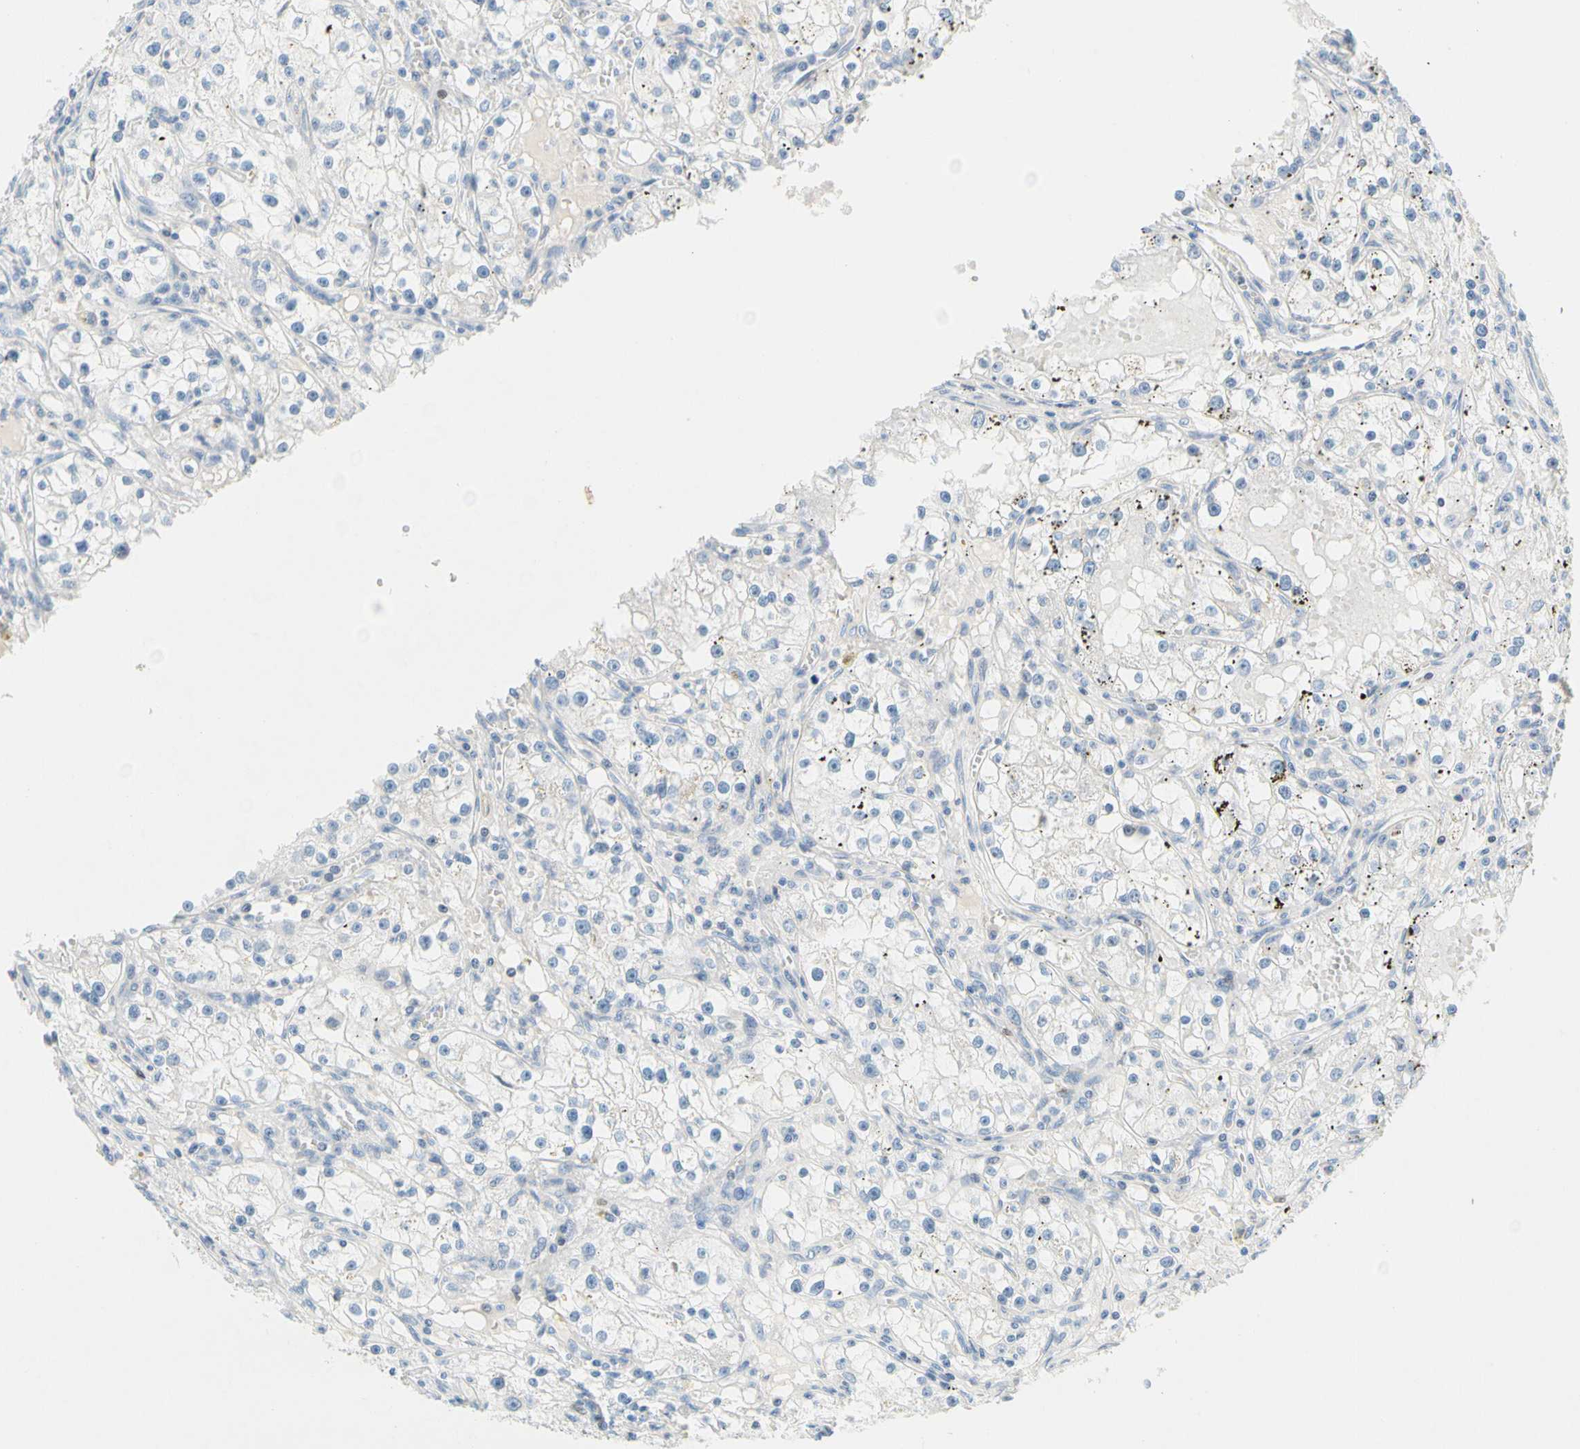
{"staining": {"intensity": "negative", "quantity": "none", "location": "none"}, "tissue": "renal cancer", "cell_type": "Tumor cells", "image_type": "cancer", "snomed": [{"axis": "morphology", "description": "Adenocarcinoma, NOS"}, {"axis": "topography", "description": "Kidney"}], "caption": "Histopathology image shows no significant protein positivity in tumor cells of renal cancer (adenocarcinoma).", "gene": "ZNF132", "patient": {"sex": "male", "age": 56}}